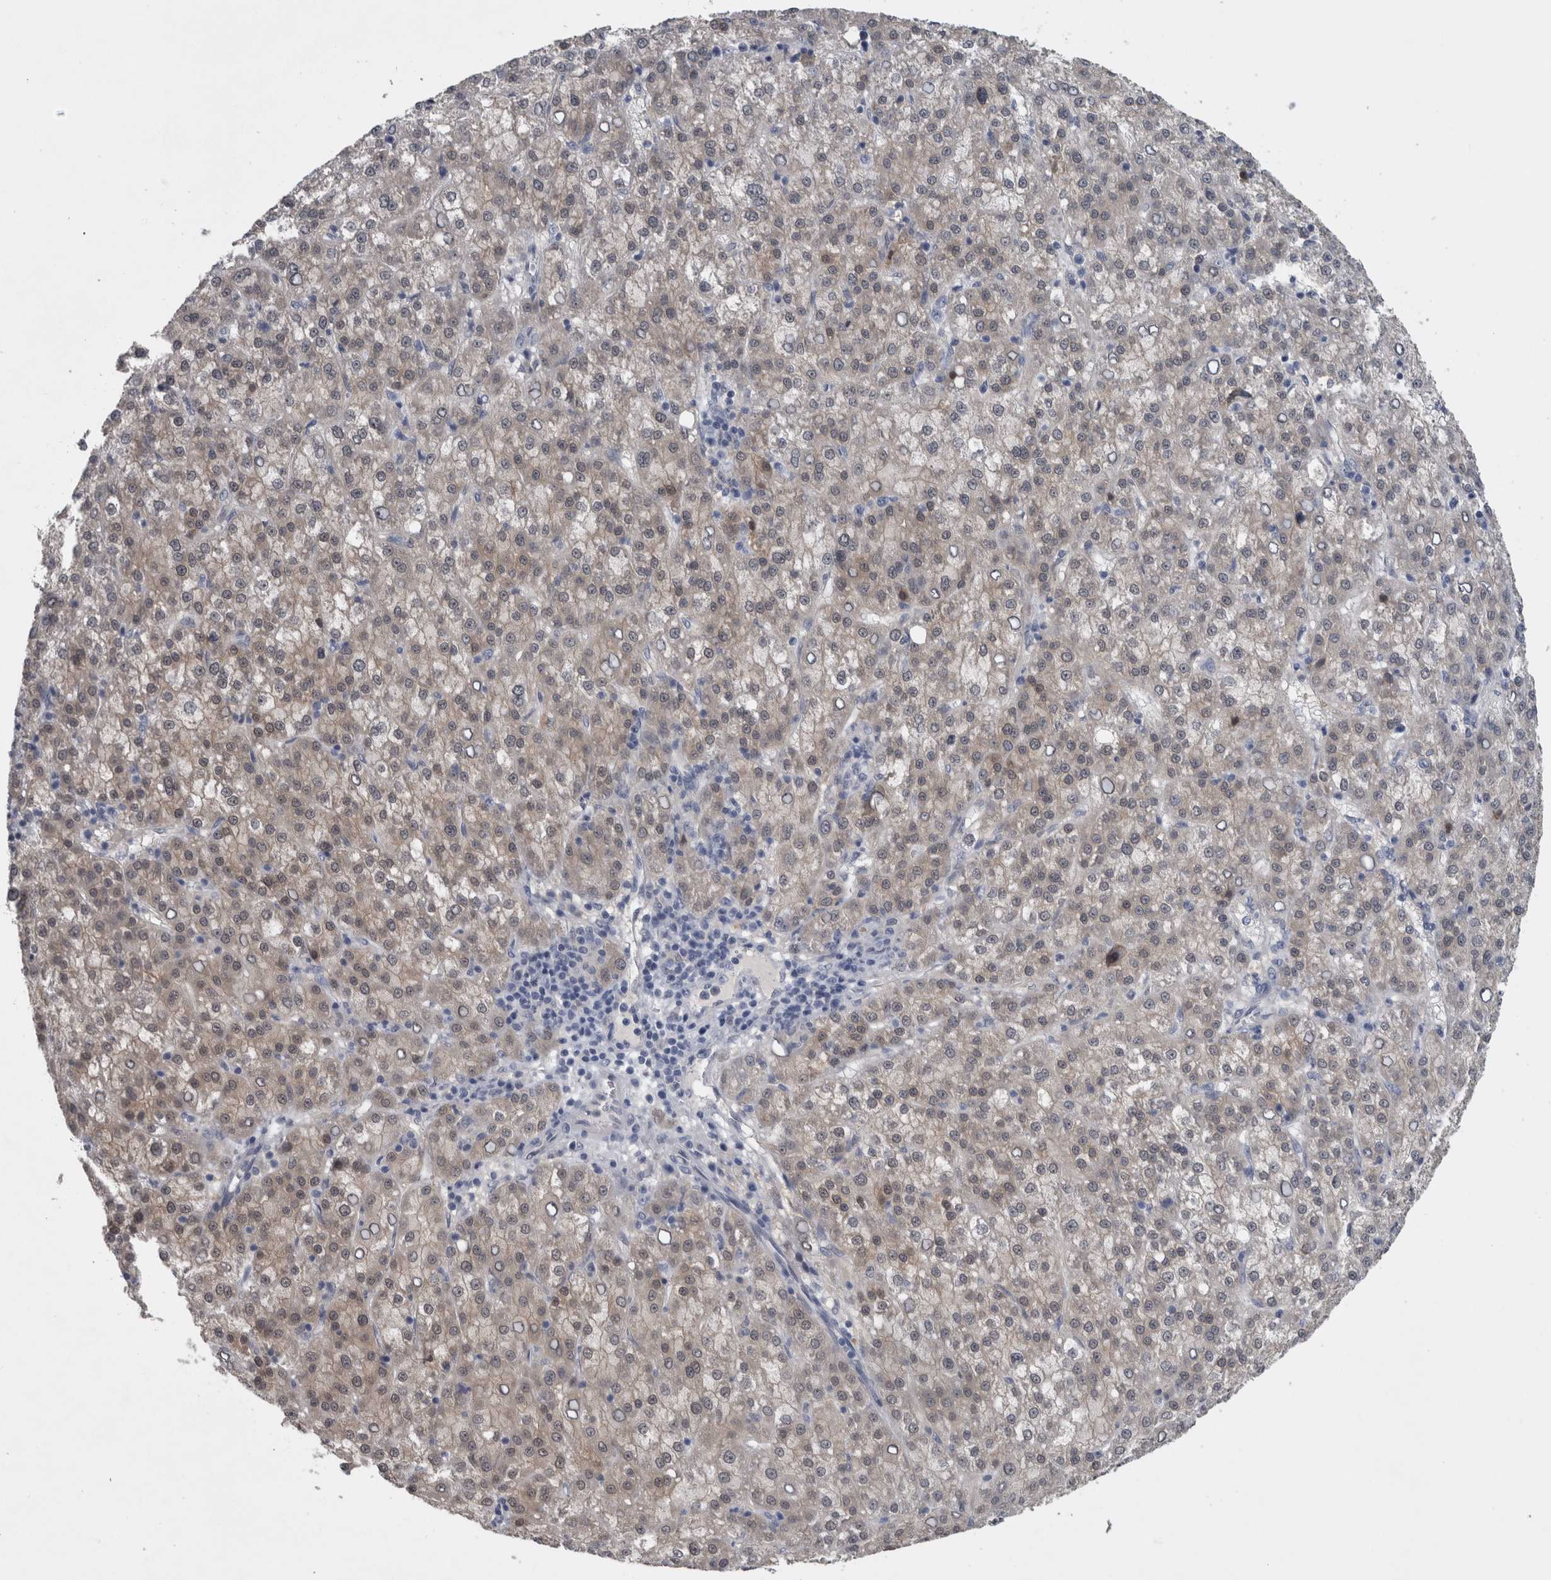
{"staining": {"intensity": "weak", "quantity": "25%-75%", "location": "cytoplasmic/membranous,nuclear"}, "tissue": "liver cancer", "cell_type": "Tumor cells", "image_type": "cancer", "snomed": [{"axis": "morphology", "description": "Carcinoma, Hepatocellular, NOS"}, {"axis": "topography", "description": "Liver"}], "caption": "Immunohistochemical staining of liver hepatocellular carcinoma shows low levels of weak cytoplasmic/membranous and nuclear positivity in about 25%-75% of tumor cells.", "gene": "NAPRT", "patient": {"sex": "female", "age": 58}}